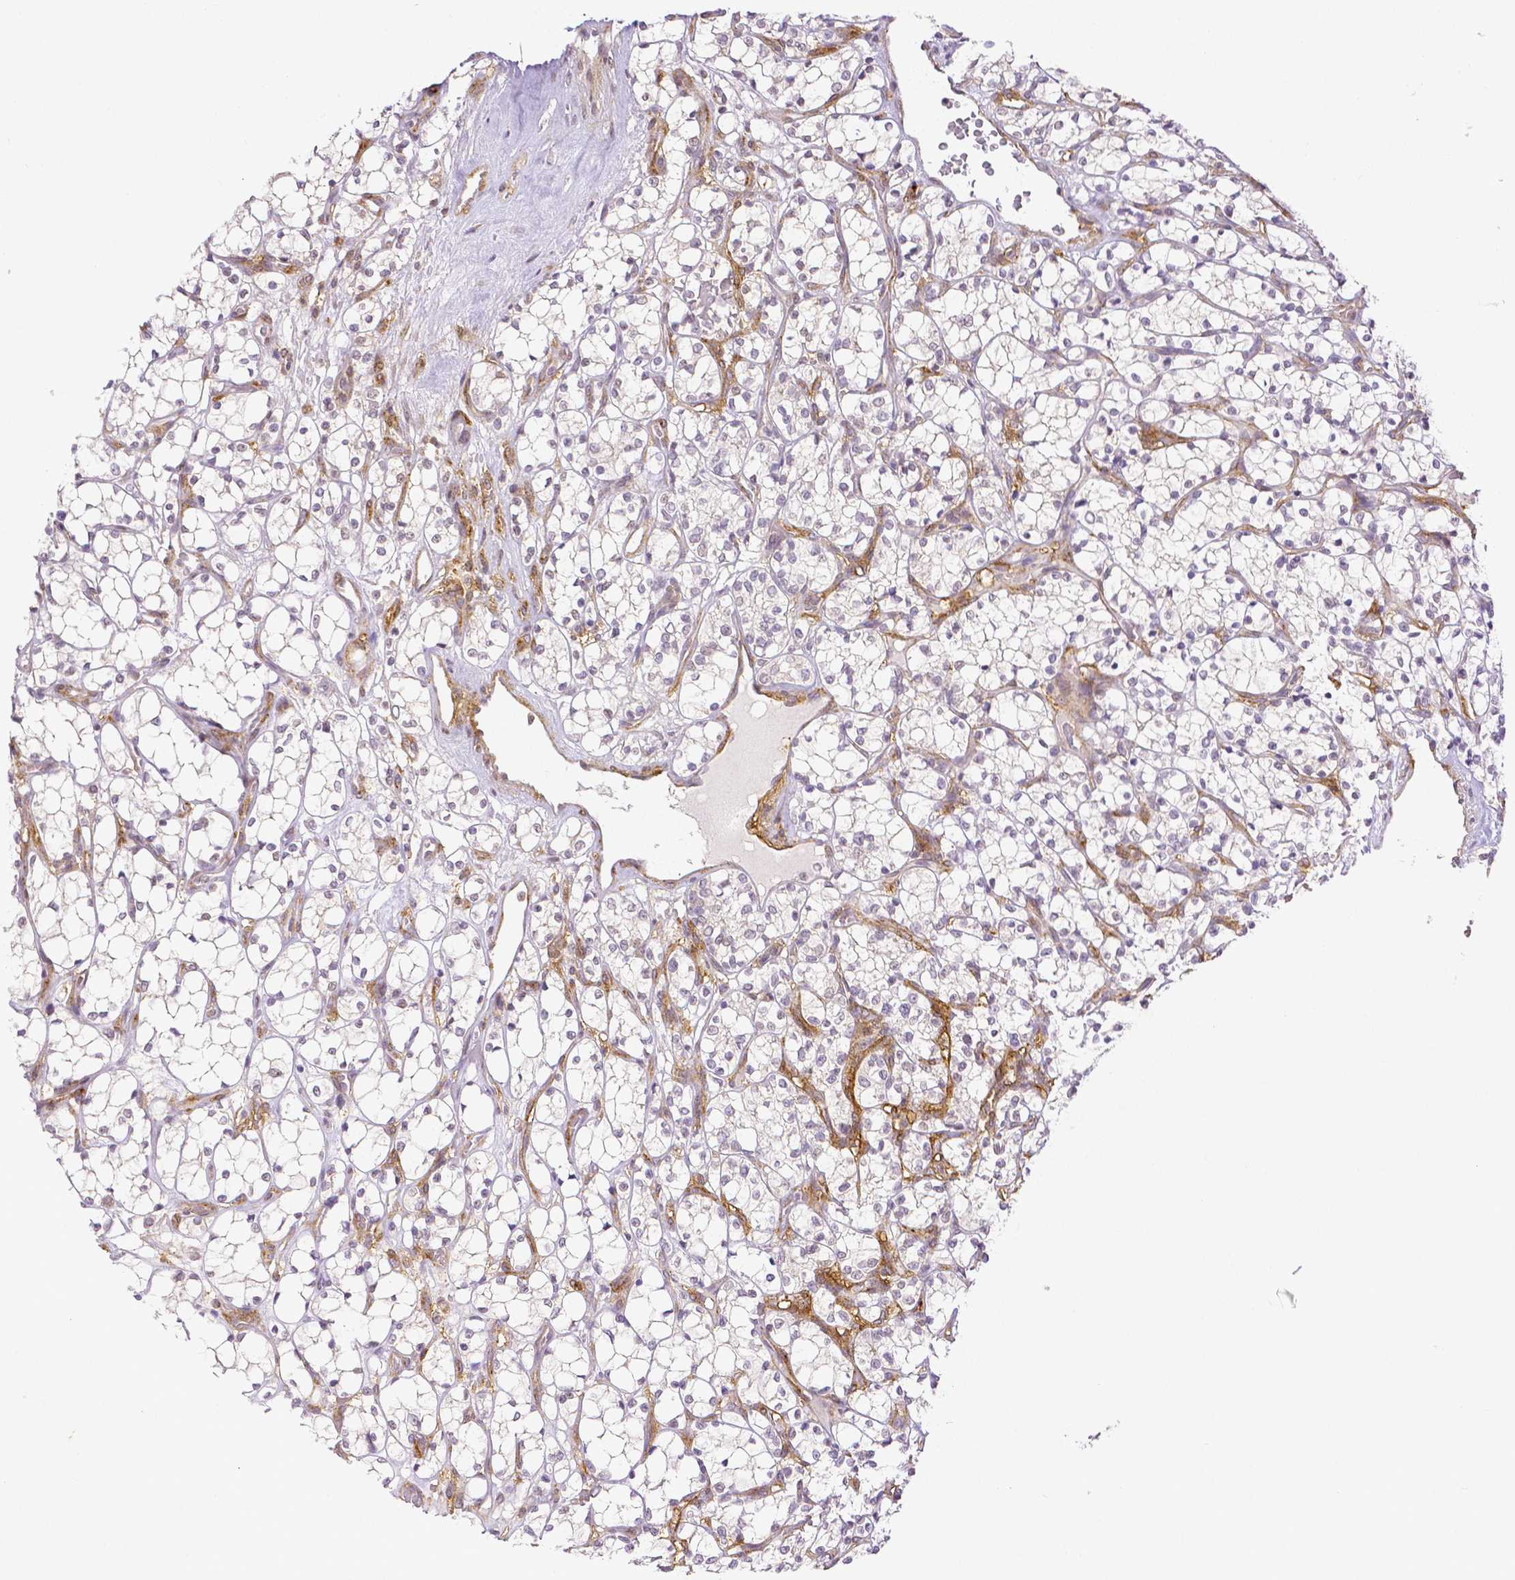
{"staining": {"intensity": "negative", "quantity": "none", "location": "none"}, "tissue": "renal cancer", "cell_type": "Tumor cells", "image_type": "cancer", "snomed": [{"axis": "morphology", "description": "Adenocarcinoma, NOS"}, {"axis": "topography", "description": "Kidney"}], "caption": "High magnification brightfield microscopy of renal cancer (adenocarcinoma) stained with DAB (3,3'-diaminobenzidine) (brown) and counterstained with hematoxylin (blue): tumor cells show no significant expression.", "gene": "THY1", "patient": {"sex": "female", "age": 69}}